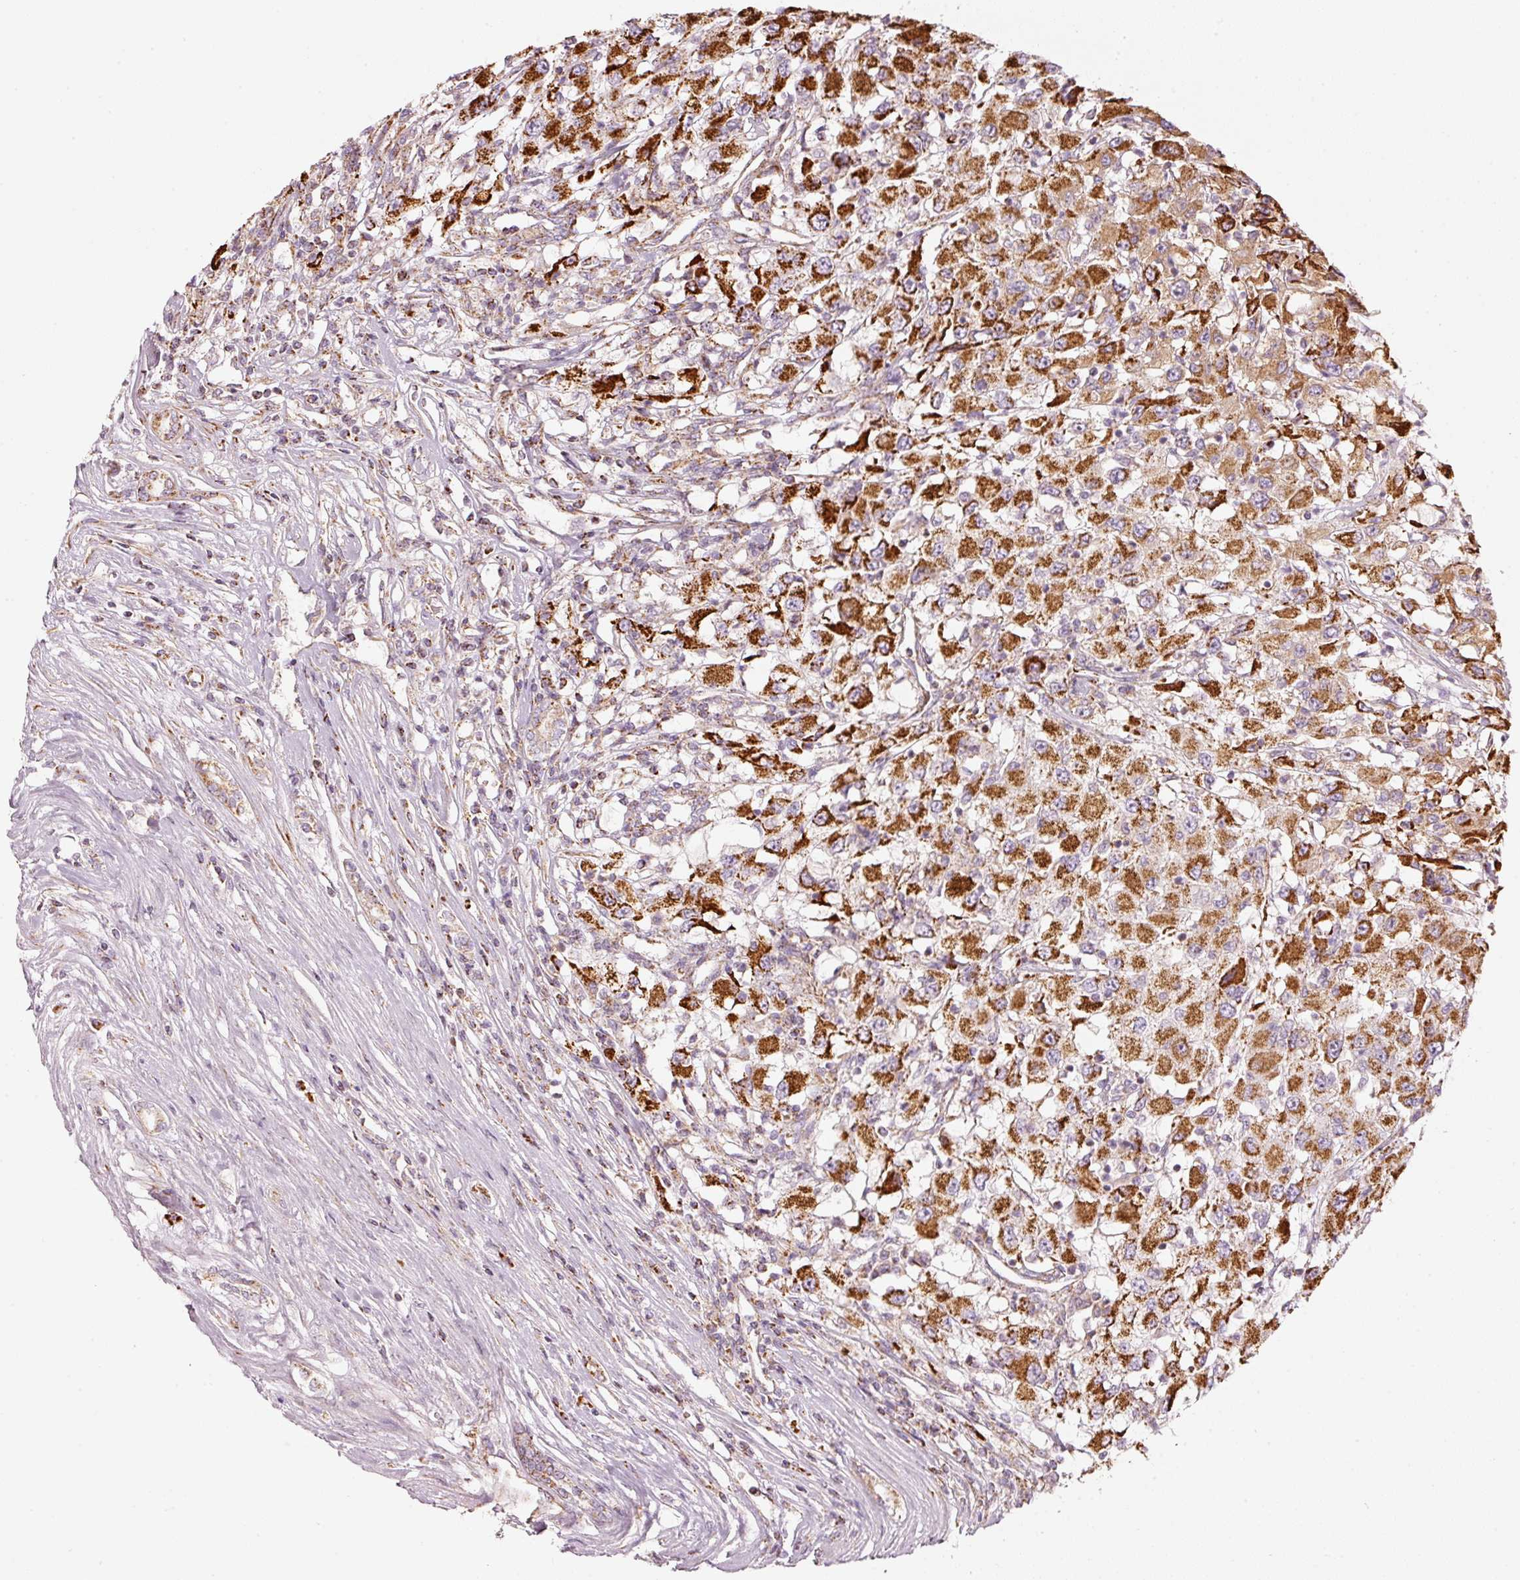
{"staining": {"intensity": "strong", "quantity": "25%-75%", "location": "cytoplasmic/membranous"}, "tissue": "renal cancer", "cell_type": "Tumor cells", "image_type": "cancer", "snomed": [{"axis": "morphology", "description": "Adenocarcinoma, NOS"}, {"axis": "topography", "description": "Kidney"}], "caption": "Immunohistochemical staining of renal cancer (adenocarcinoma) shows strong cytoplasmic/membranous protein positivity in approximately 25%-75% of tumor cells. The staining is performed using DAB (3,3'-diaminobenzidine) brown chromogen to label protein expression. The nuclei are counter-stained blue using hematoxylin.", "gene": "C17orf98", "patient": {"sex": "female", "age": 67}}